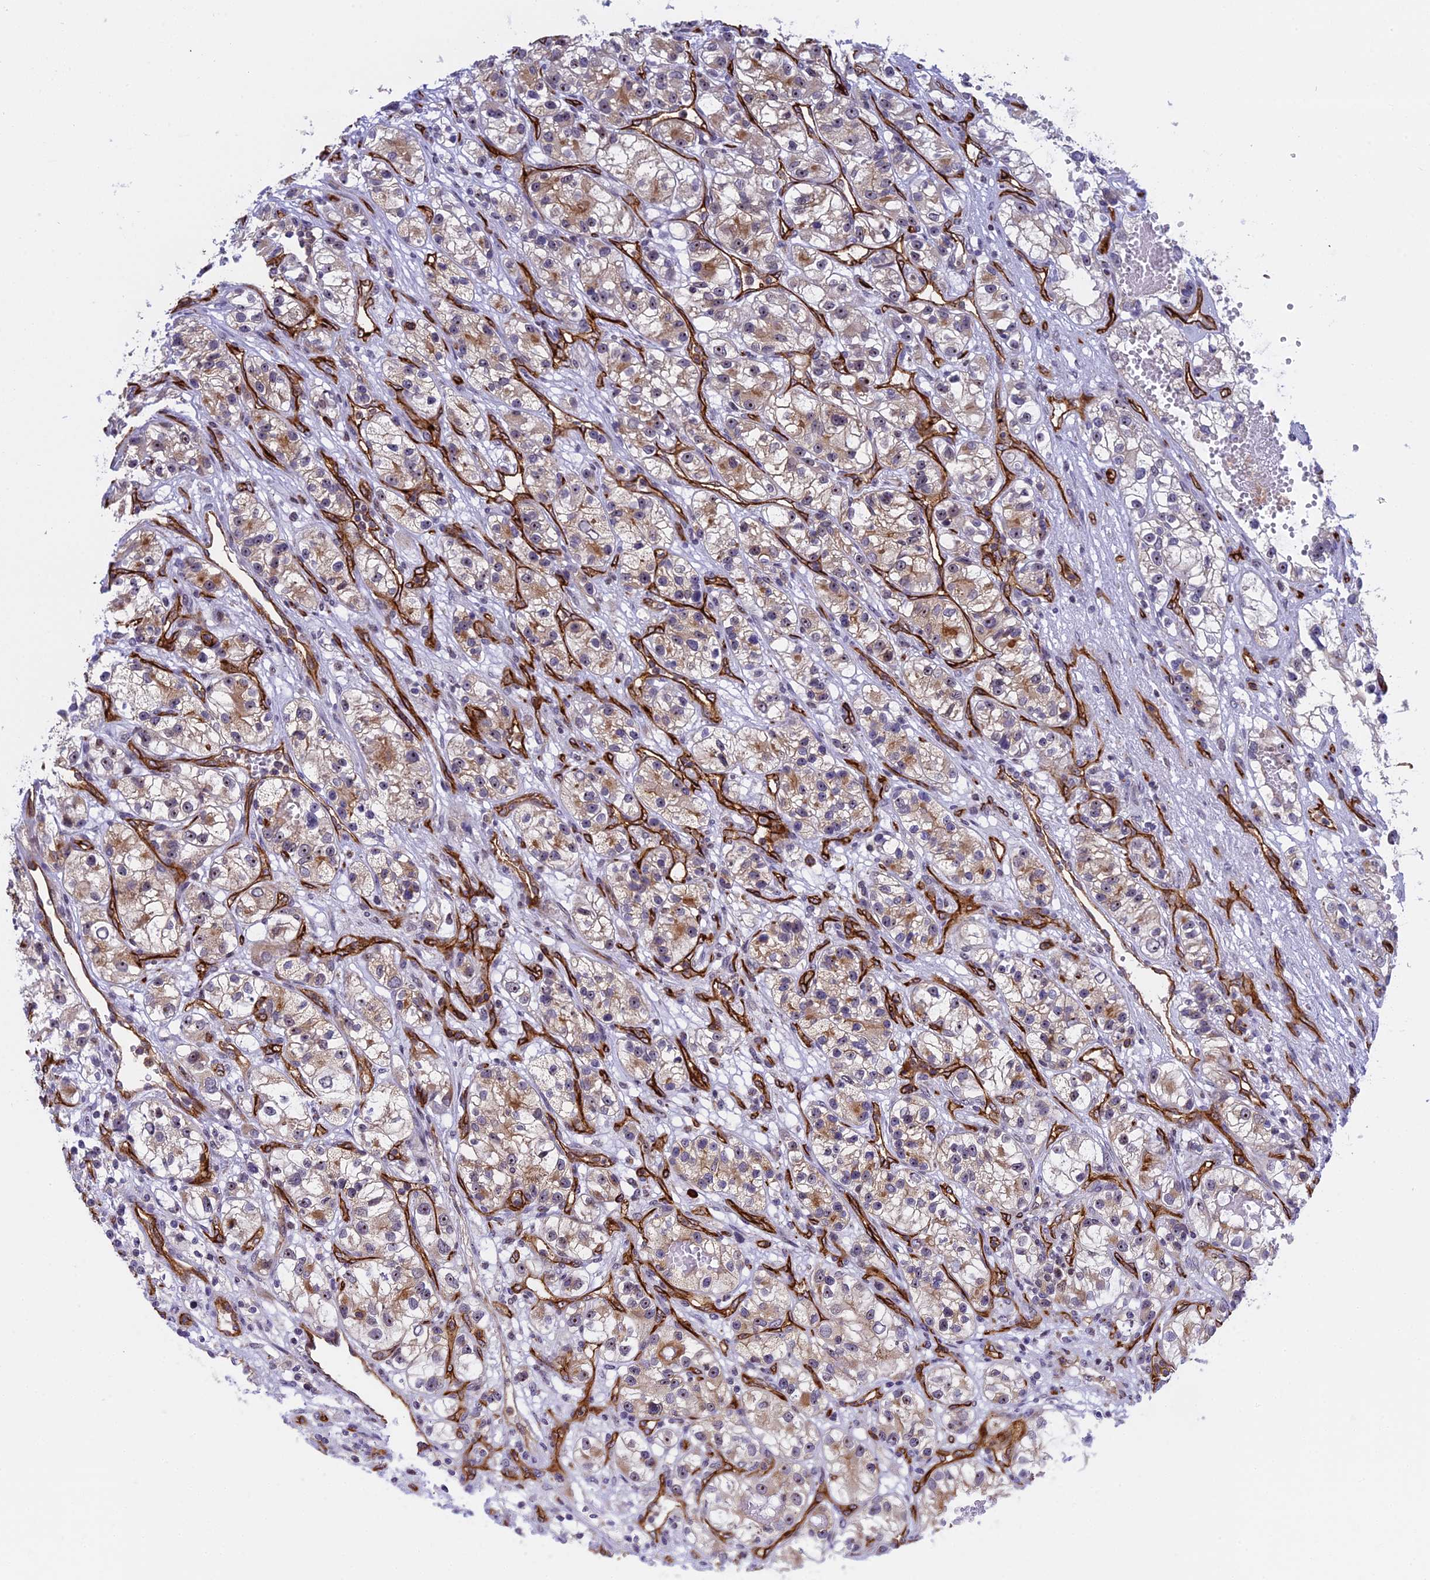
{"staining": {"intensity": "moderate", "quantity": ">75%", "location": "cytoplasmic/membranous"}, "tissue": "renal cancer", "cell_type": "Tumor cells", "image_type": "cancer", "snomed": [{"axis": "morphology", "description": "Adenocarcinoma, NOS"}, {"axis": "topography", "description": "Kidney"}], "caption": "A histopathology image of adenocarcinoma (renal) stained for a protein shows moderate cytoplasmic/membranous brown staining in tumor cells.", "gene": "MPND", "patient": {"sex": "female", "age": 57}}